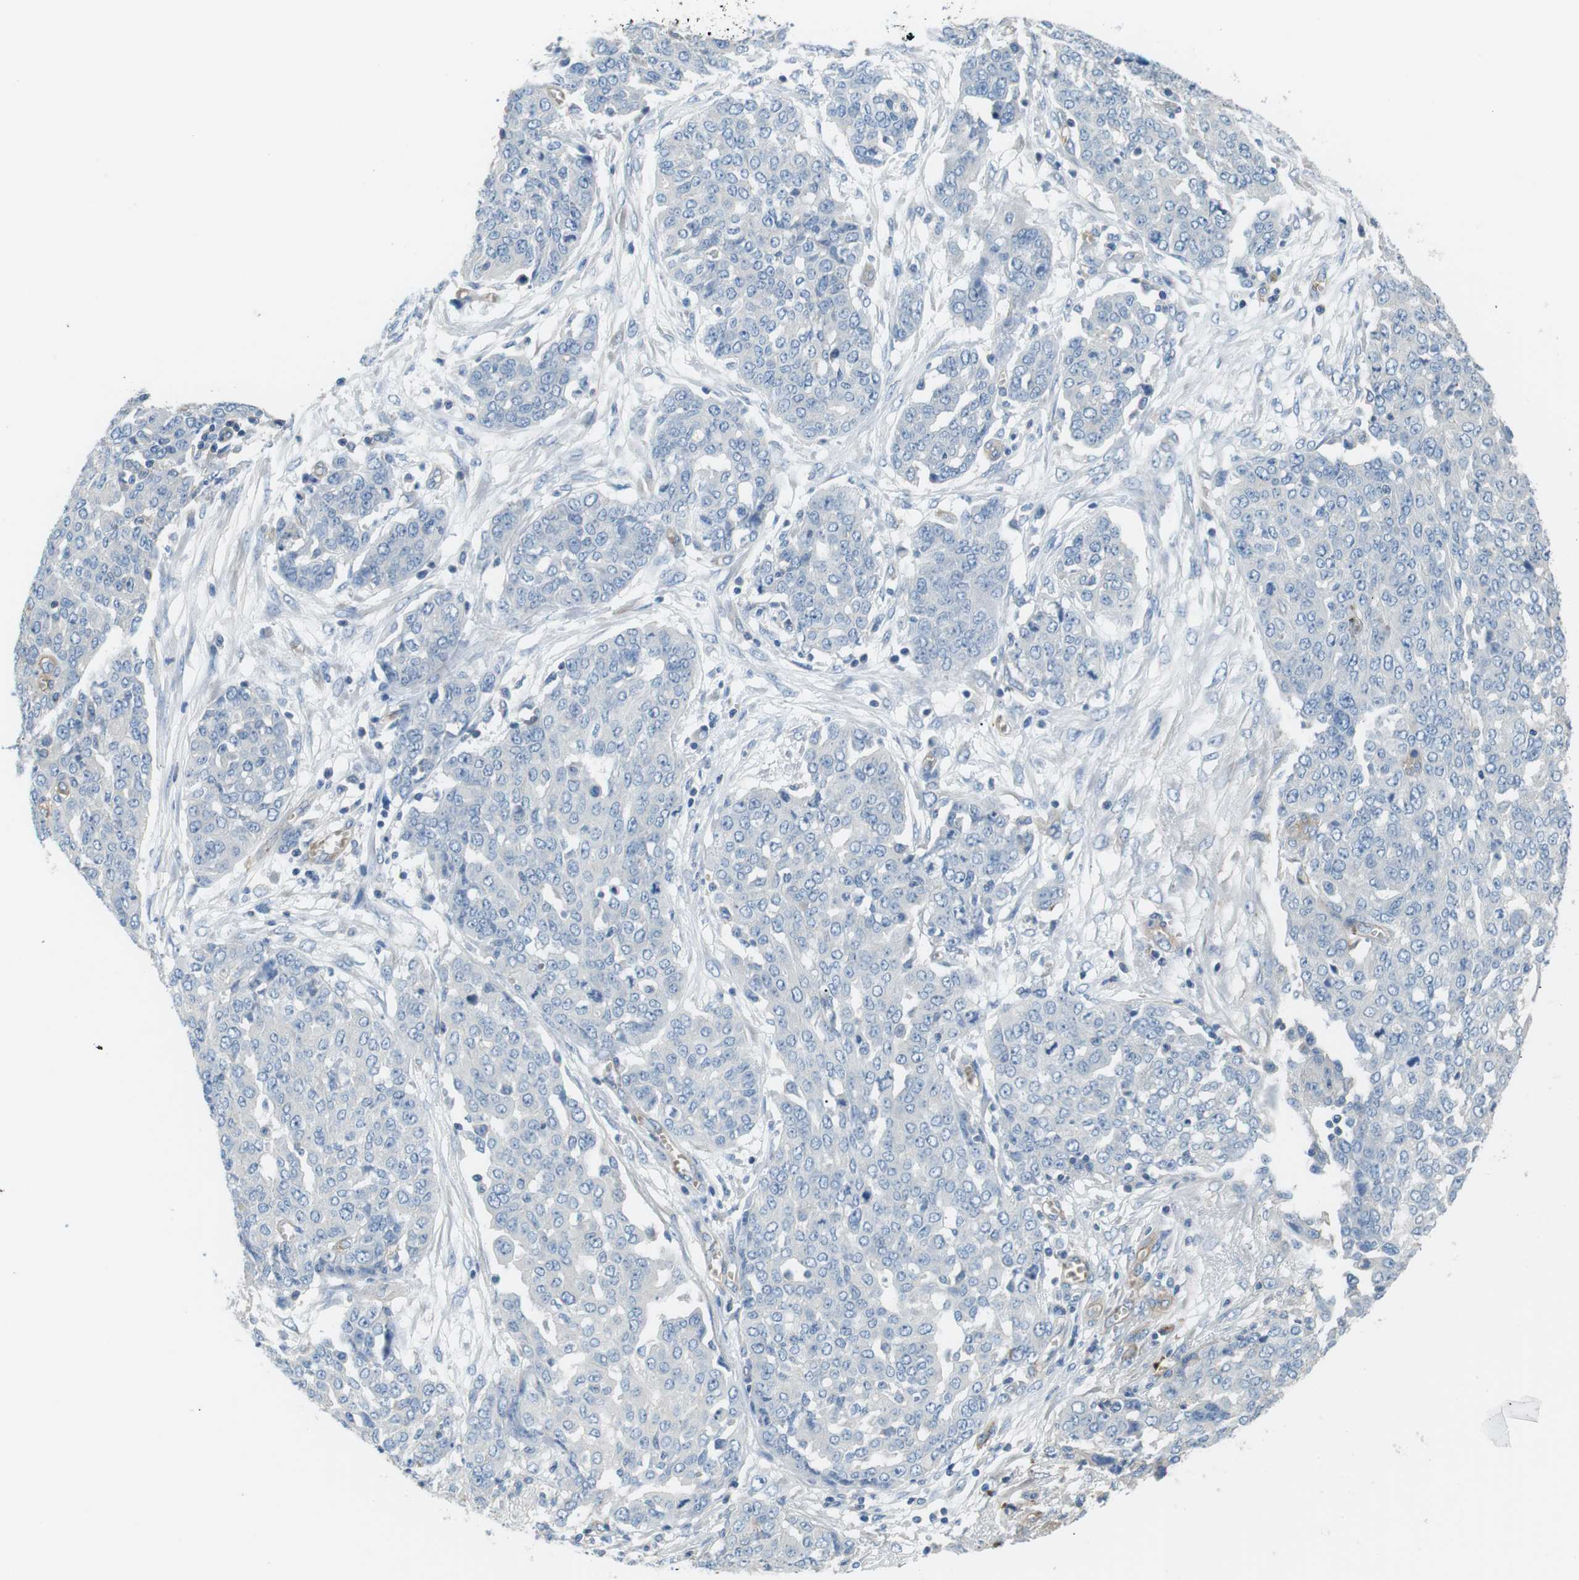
{"staining": {"intensity": "negative", "quantity": "none", "location": "none"}, "tissue": "ovarian cancer", "cell_type": "Tumor cells", "image_type": "cancer", "snomed": [{"axis": "morphology", "description": "Cystadenocarcinoma, serous, NOS"}, {"axis": "topography", "description": "Soft tissue"}, {"axis": "topography", "description": "Ovary"}], "caption": "Ovarian serous cystadenocarcinoma stained for a protein using IHC shows no expression tumor cells.", "gene": "ADCY10", "patient": {"sex": "female", "age": 57}}